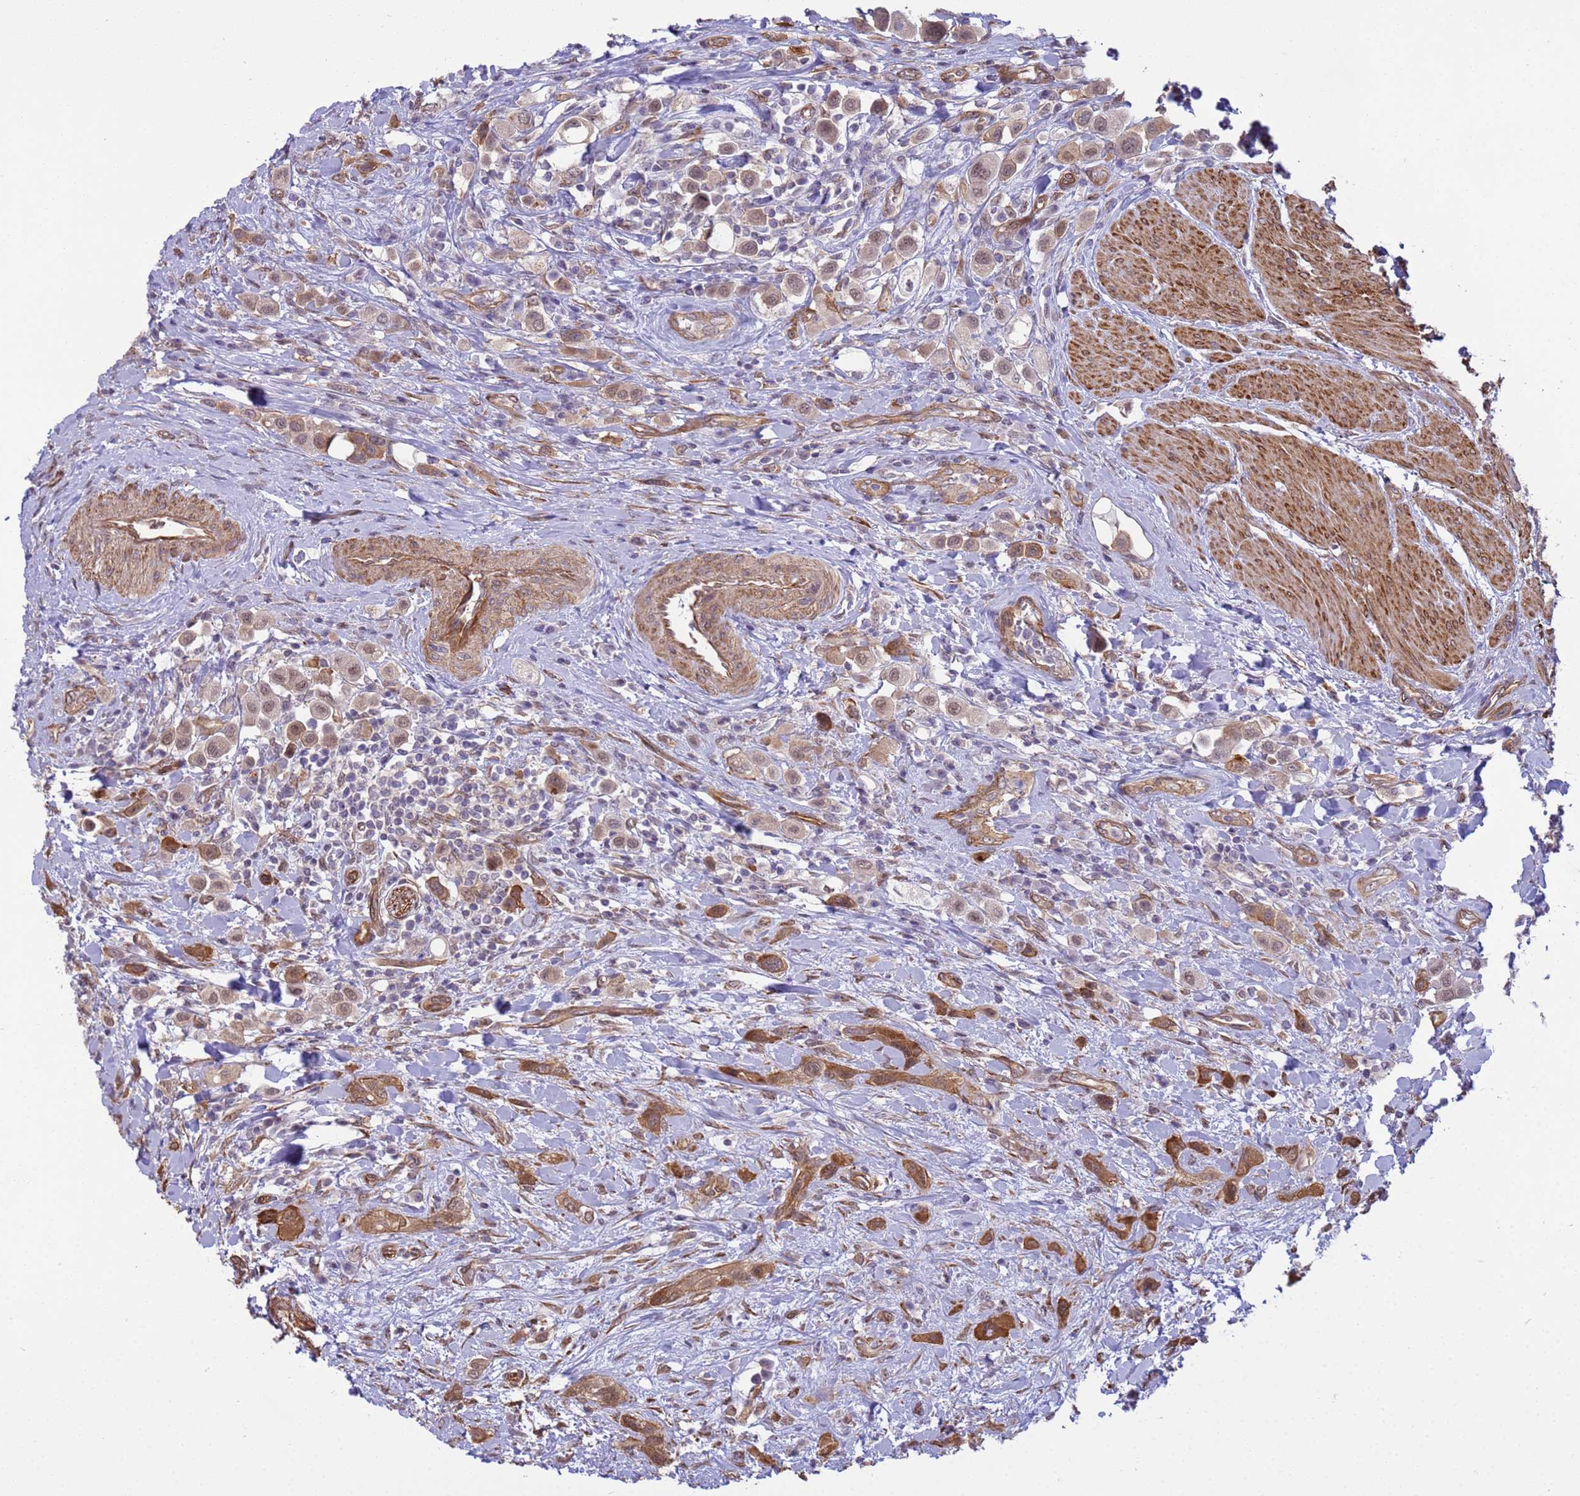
{"staining": {"intensity": "weak", "quantity": ">75%", "location": "cytoplasmic/membranous,nuclear"}, "tissue": "urothelial cancer", "cell_type": "Tumor cells", "image_type": "cancer", "snomed": [{"axis": "morphology", "description": "Urothelial carcinoma, High grade"}, {"axis": "topography", "description": "Urinary bladder"}], "caption": "Human urothelial cancer stained for a protein (brown) reveals weak cytoplasmic/membranous and nuclear positive expression in approximately >75% of tumor cells.", "gene": "ITGB4", "patient": {"sex": "male", "age": 50}}